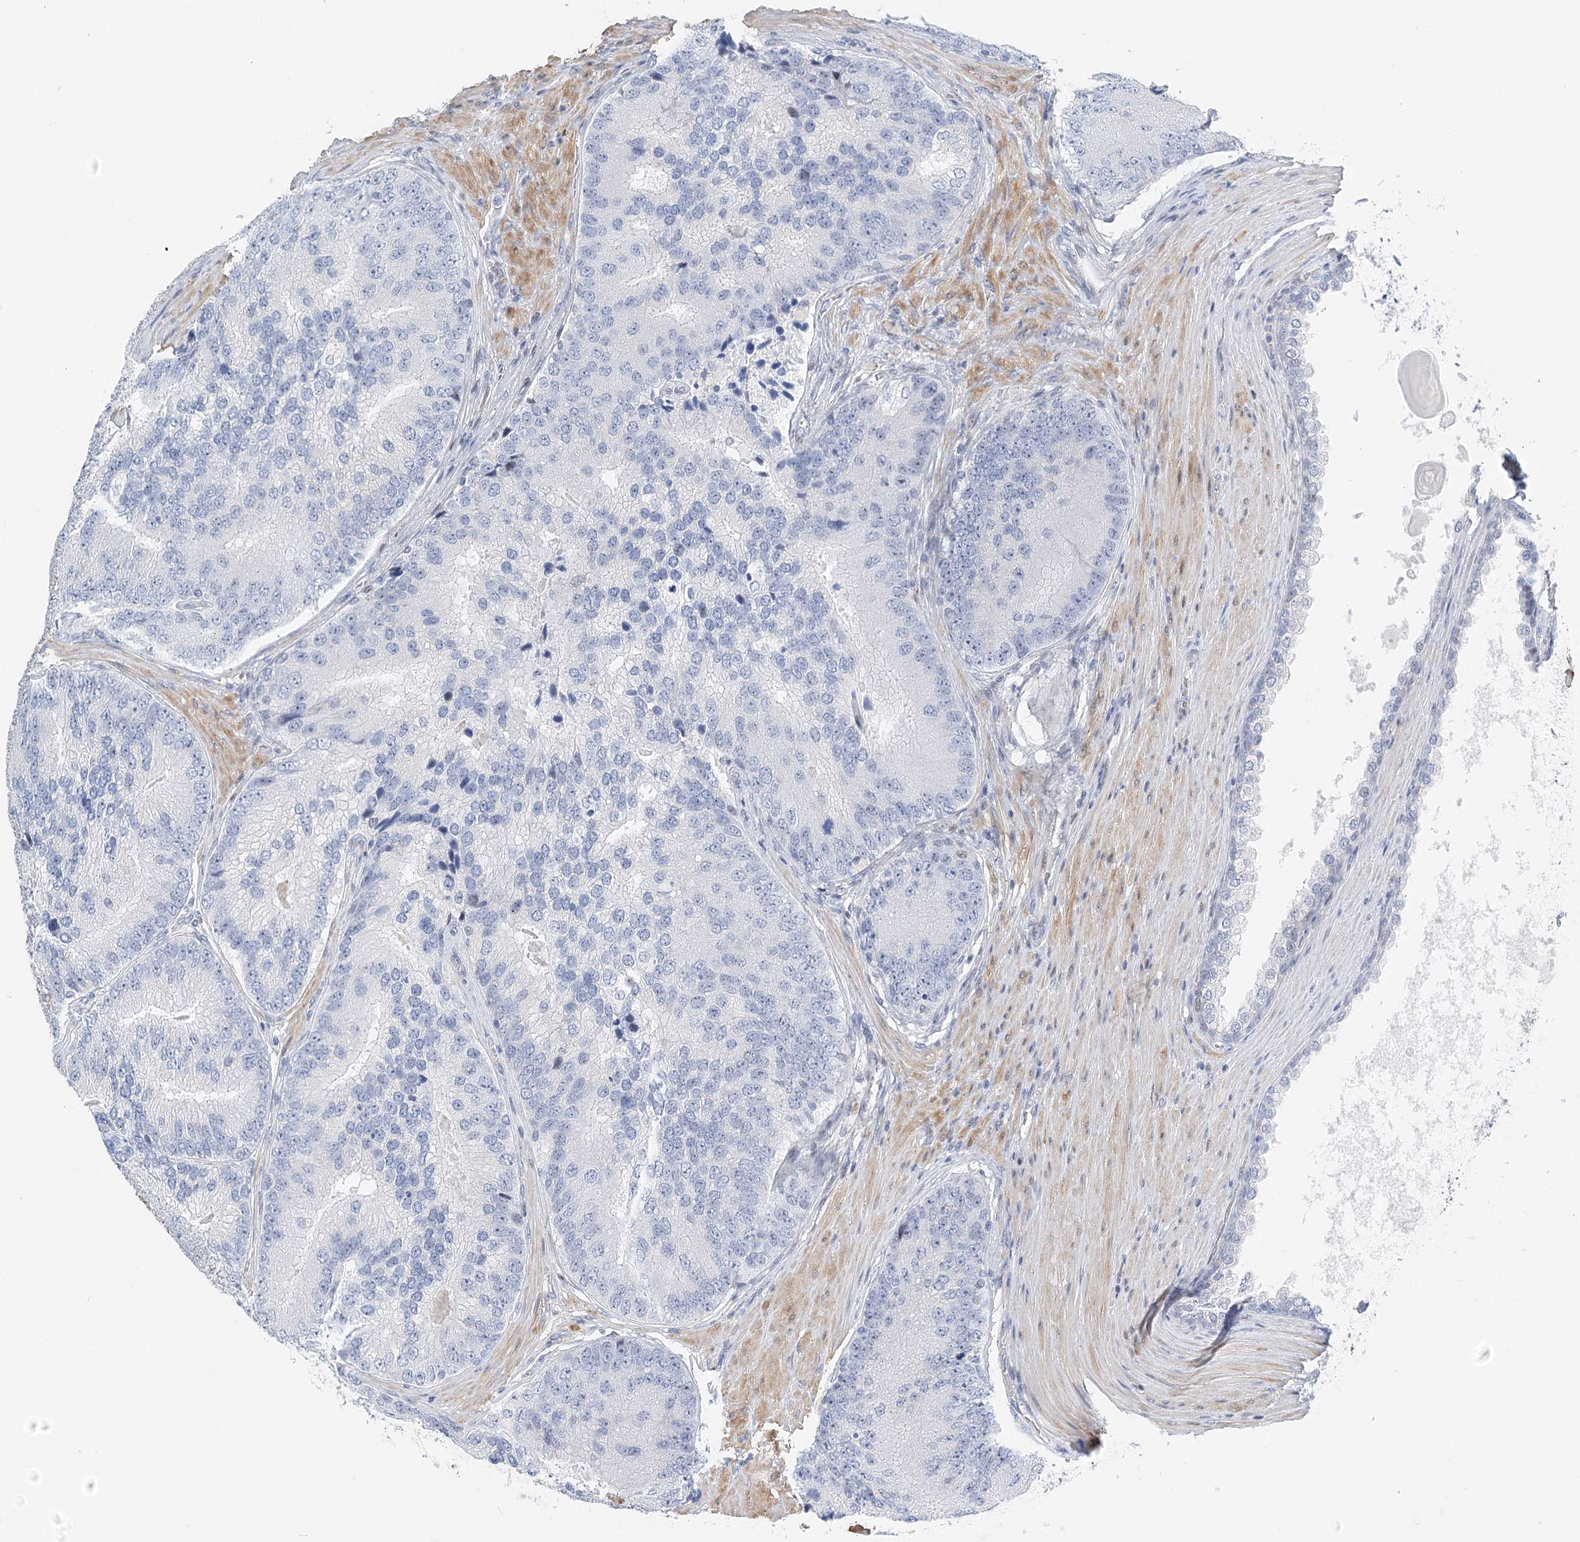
{"staining": {"intensity": "negative", "quantity": "none", "location": "none"}, "tissue": "prostate cancer", "cell_type": "Tumor cells", "image_type": "cancer", "snomed": [{"axis": "morphology", "description": "Adenocarcinoma, High grade"}, {"axis": "topography", "description": "Prostate"}], "caption": "Tumor cells show no significant expression in prostate cancer (adenocarcinoma (high-grade)).", "gene": "CAMTA1", "patient": {"sex": "male", "age": 70}}